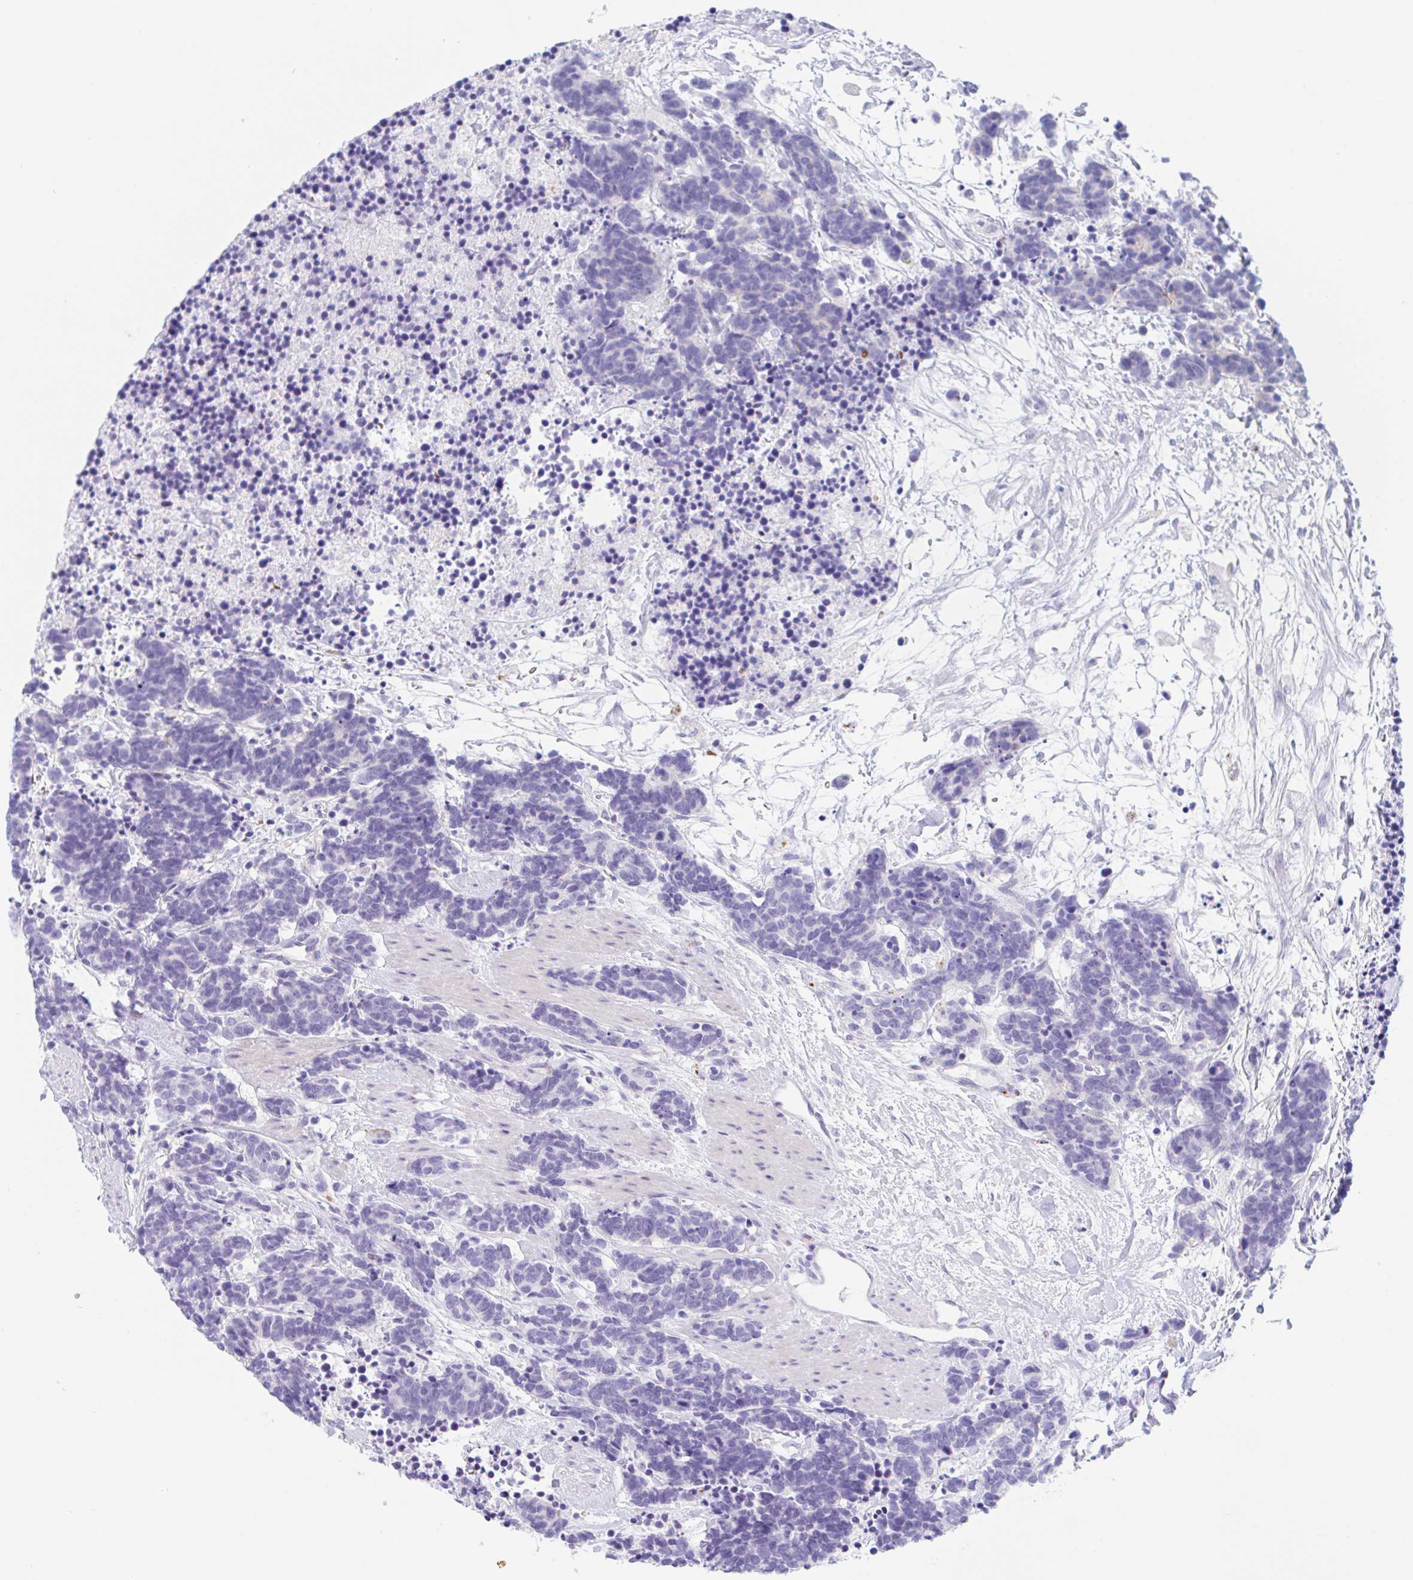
{"staining": {"intensity": "negative", "quantity": "none", "location": "none"}, "tissue": "carcinoid", "cell_type": "Tumor cells", "image_type": "cancer", "snomed": [{"axis": "morphology", "description": "Carcinoma, NOS"}, {"axis": "morphology", "description": "Carcinoid, malignant, NOS"}, {"axis": "topography", "description": "Prostate"}], "caption": "Immunohistochemistry (IHC) micrograph of neoplastic tissue: carcinoid stained with DAB (3,3'-diaminobenzidine) reveals no significant protein positivity in tumor cells.", "gene": "ANKRD9", "patient": {"sex": "male", "age": 57}}